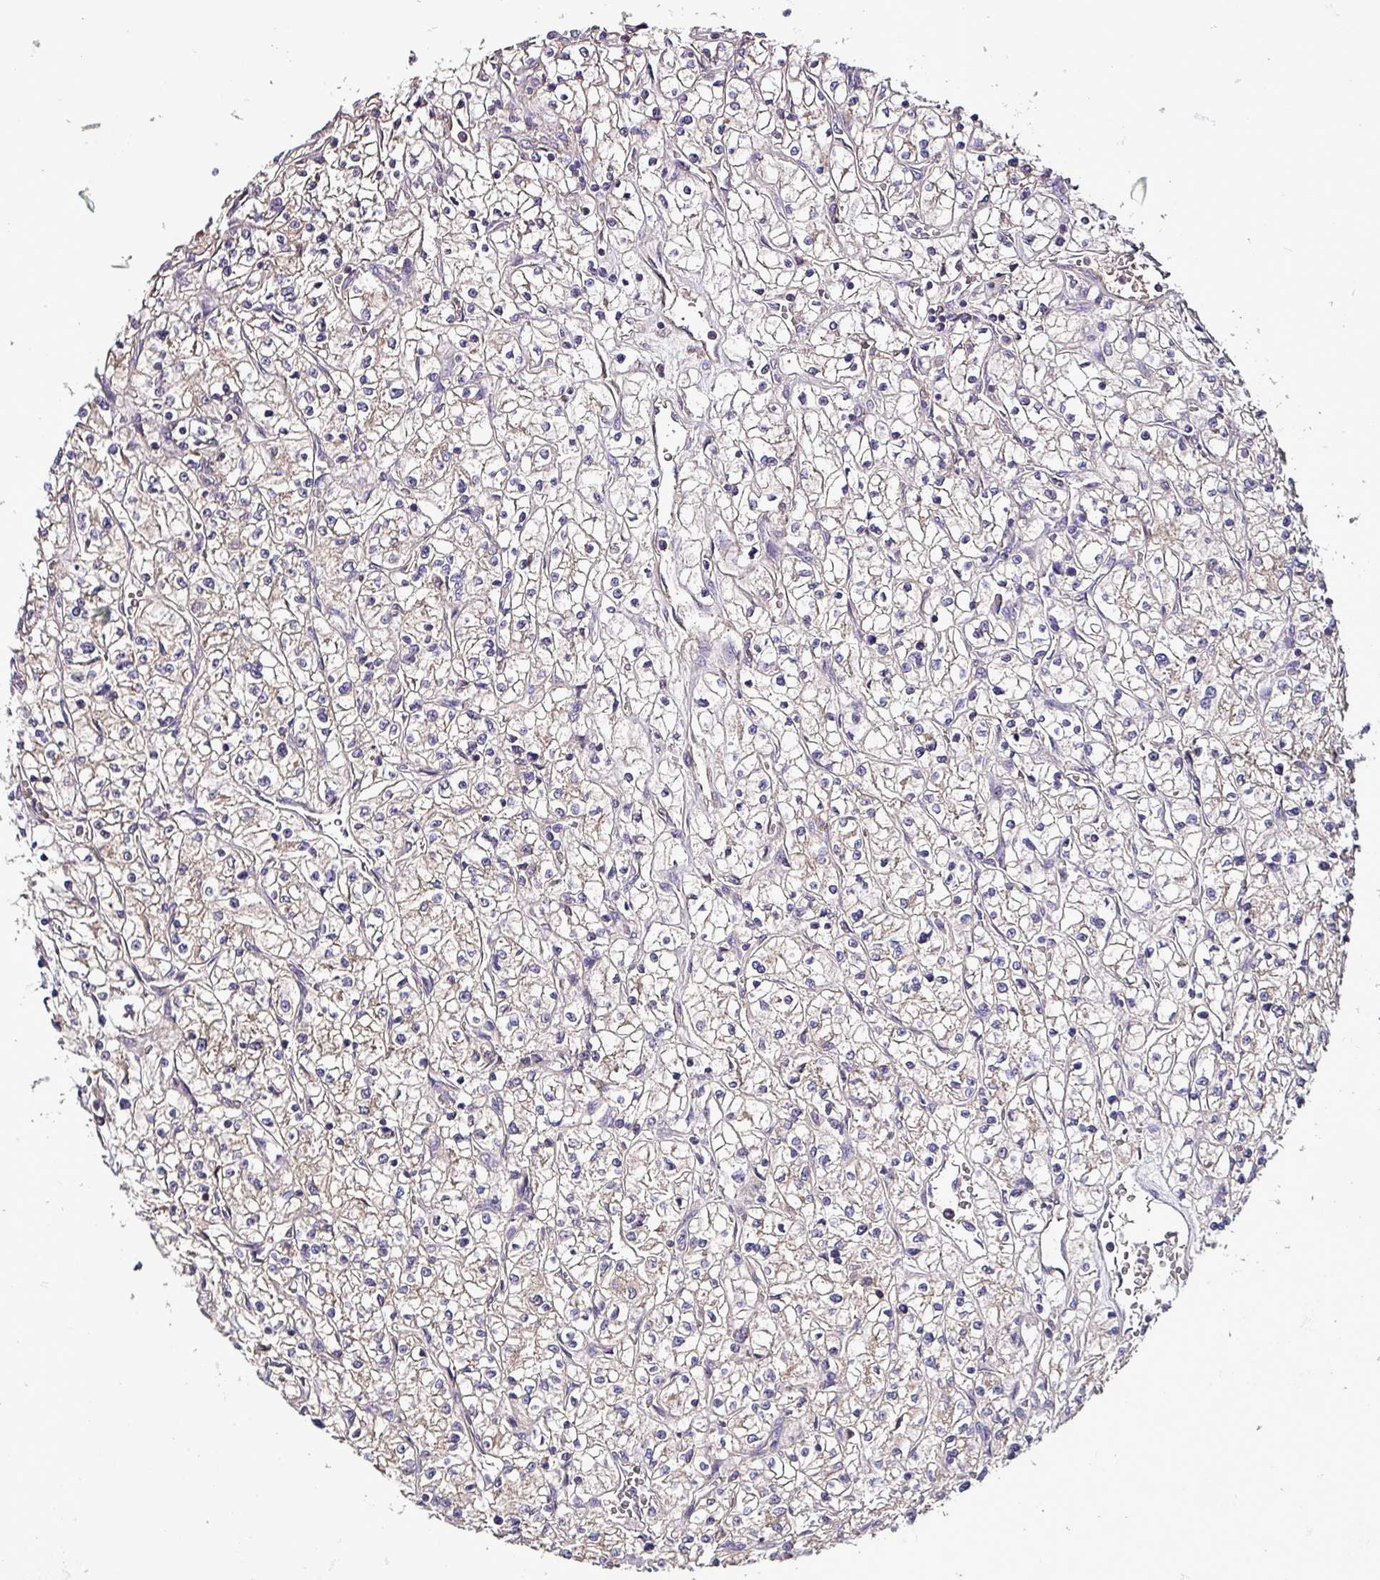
{"staining": {"intensity": "negative", "quantity": "none", "location": "none"}, "tissue": "renal cancer", "cell_type": "Tumor cells", "image_type": "cancer", "snomed": [{"axis": "morphology", "description": "Adenocarcinoma, NOS"}, {"axis": "topography", "description": "Kidney"}], "caption": "Immunohistochemical staining of adenocarcinoma (renal) exhibits no significant positivity in tumor cells.", "gene": "PAFAH1B2", "patient": {"sex": "female", "age": 64}}